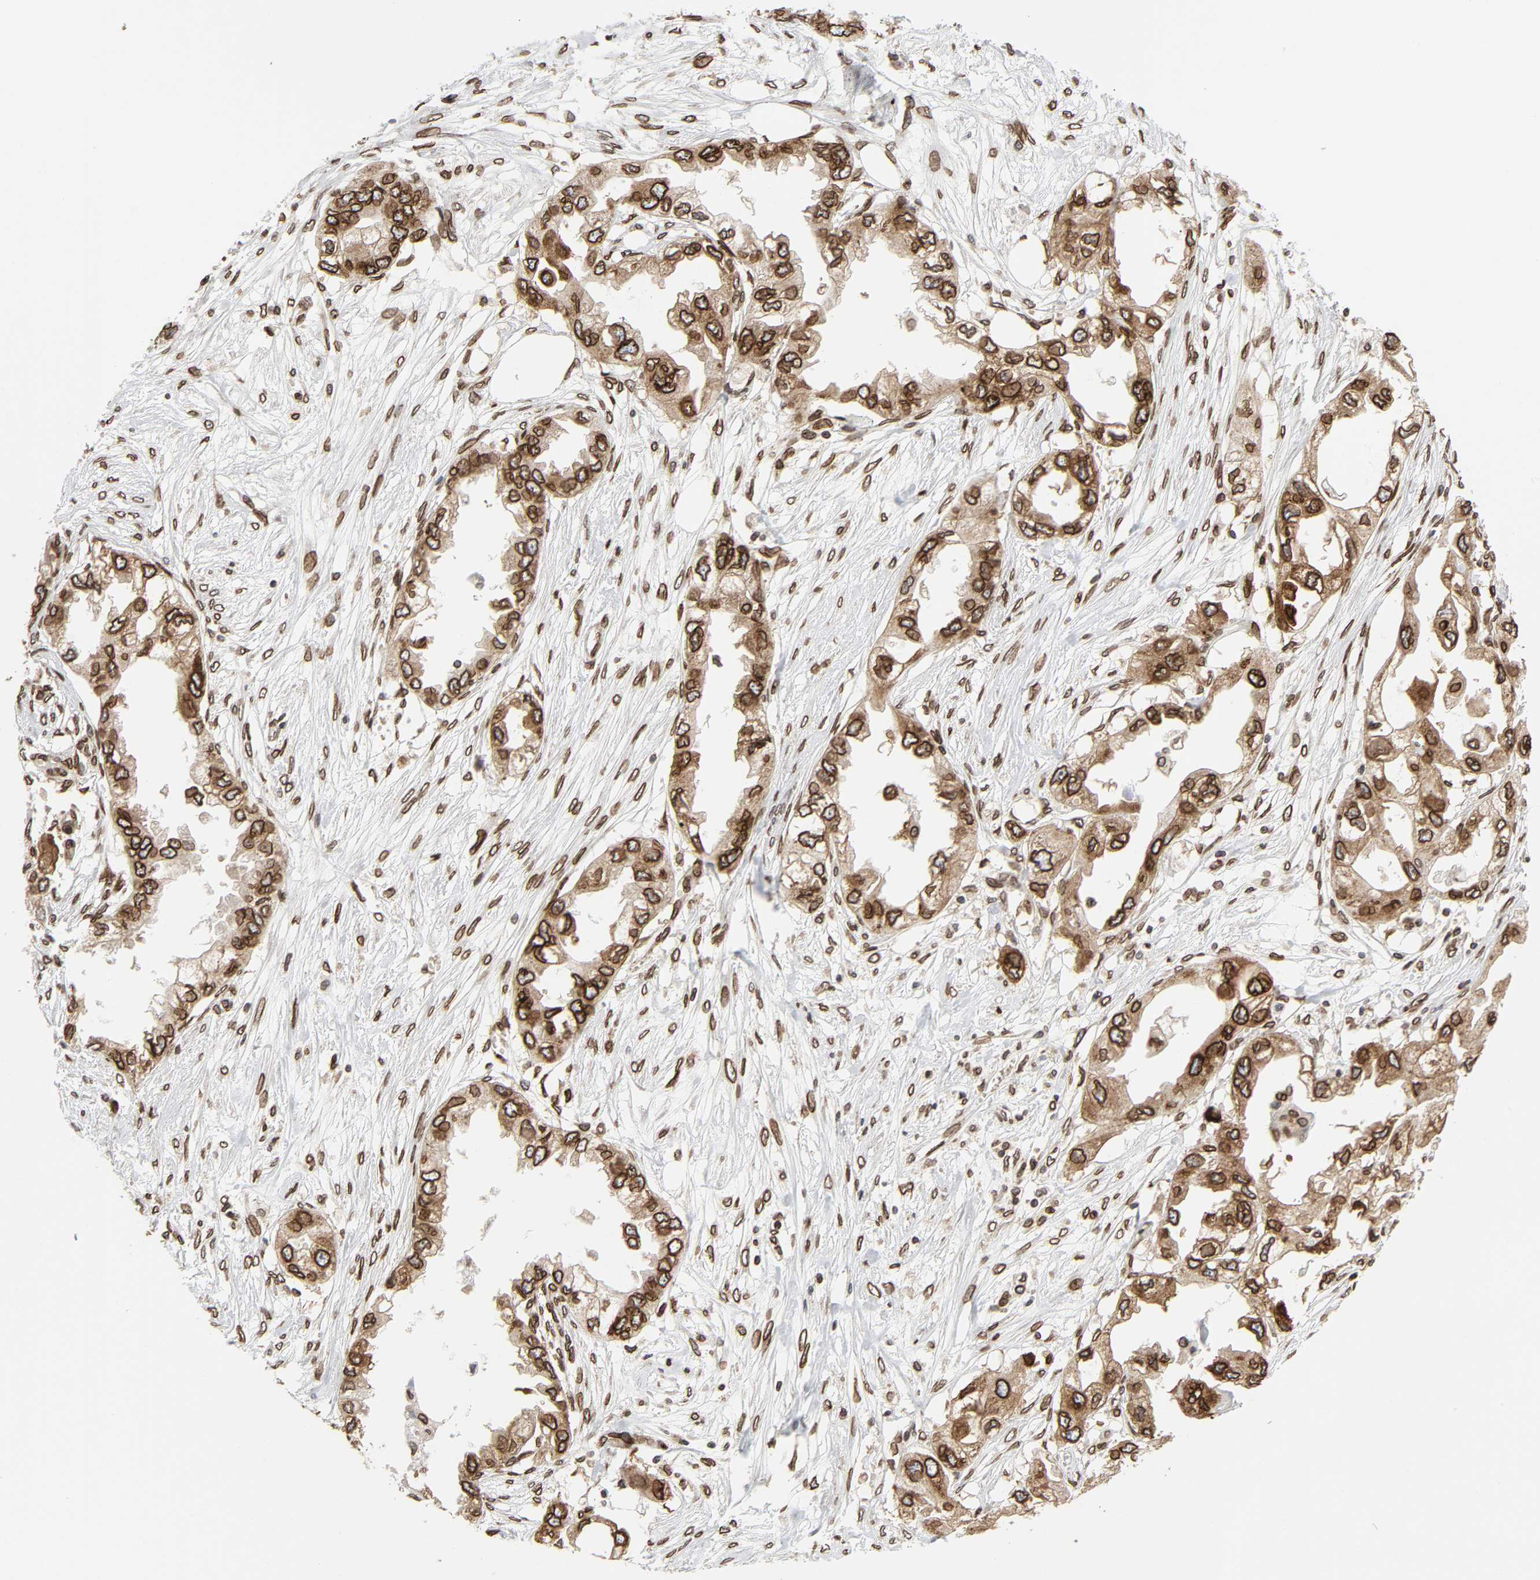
{"staining": {"intensity": "strong", "quantity": ">75%", "location": "cytoplasmic/membranous,nuclear"}, "tissue": "endometrial cancer", "cell_type": "Tumor cells", "image_type": "cancer", "snomed": [{"axis": "morphology", "description": "Adenocarcinoma, NOS"}, {"axis": "topography", "description": "Endometrium"}], "caption": "A high amount of strong cytoplasmic/membranous and nuclear staining is seen in approximately >75% of tumor cells in endometrial adenocarcinoma tissue.", "gene": "RANGAP1", "patient": {"sex": "female", "age": 67}}